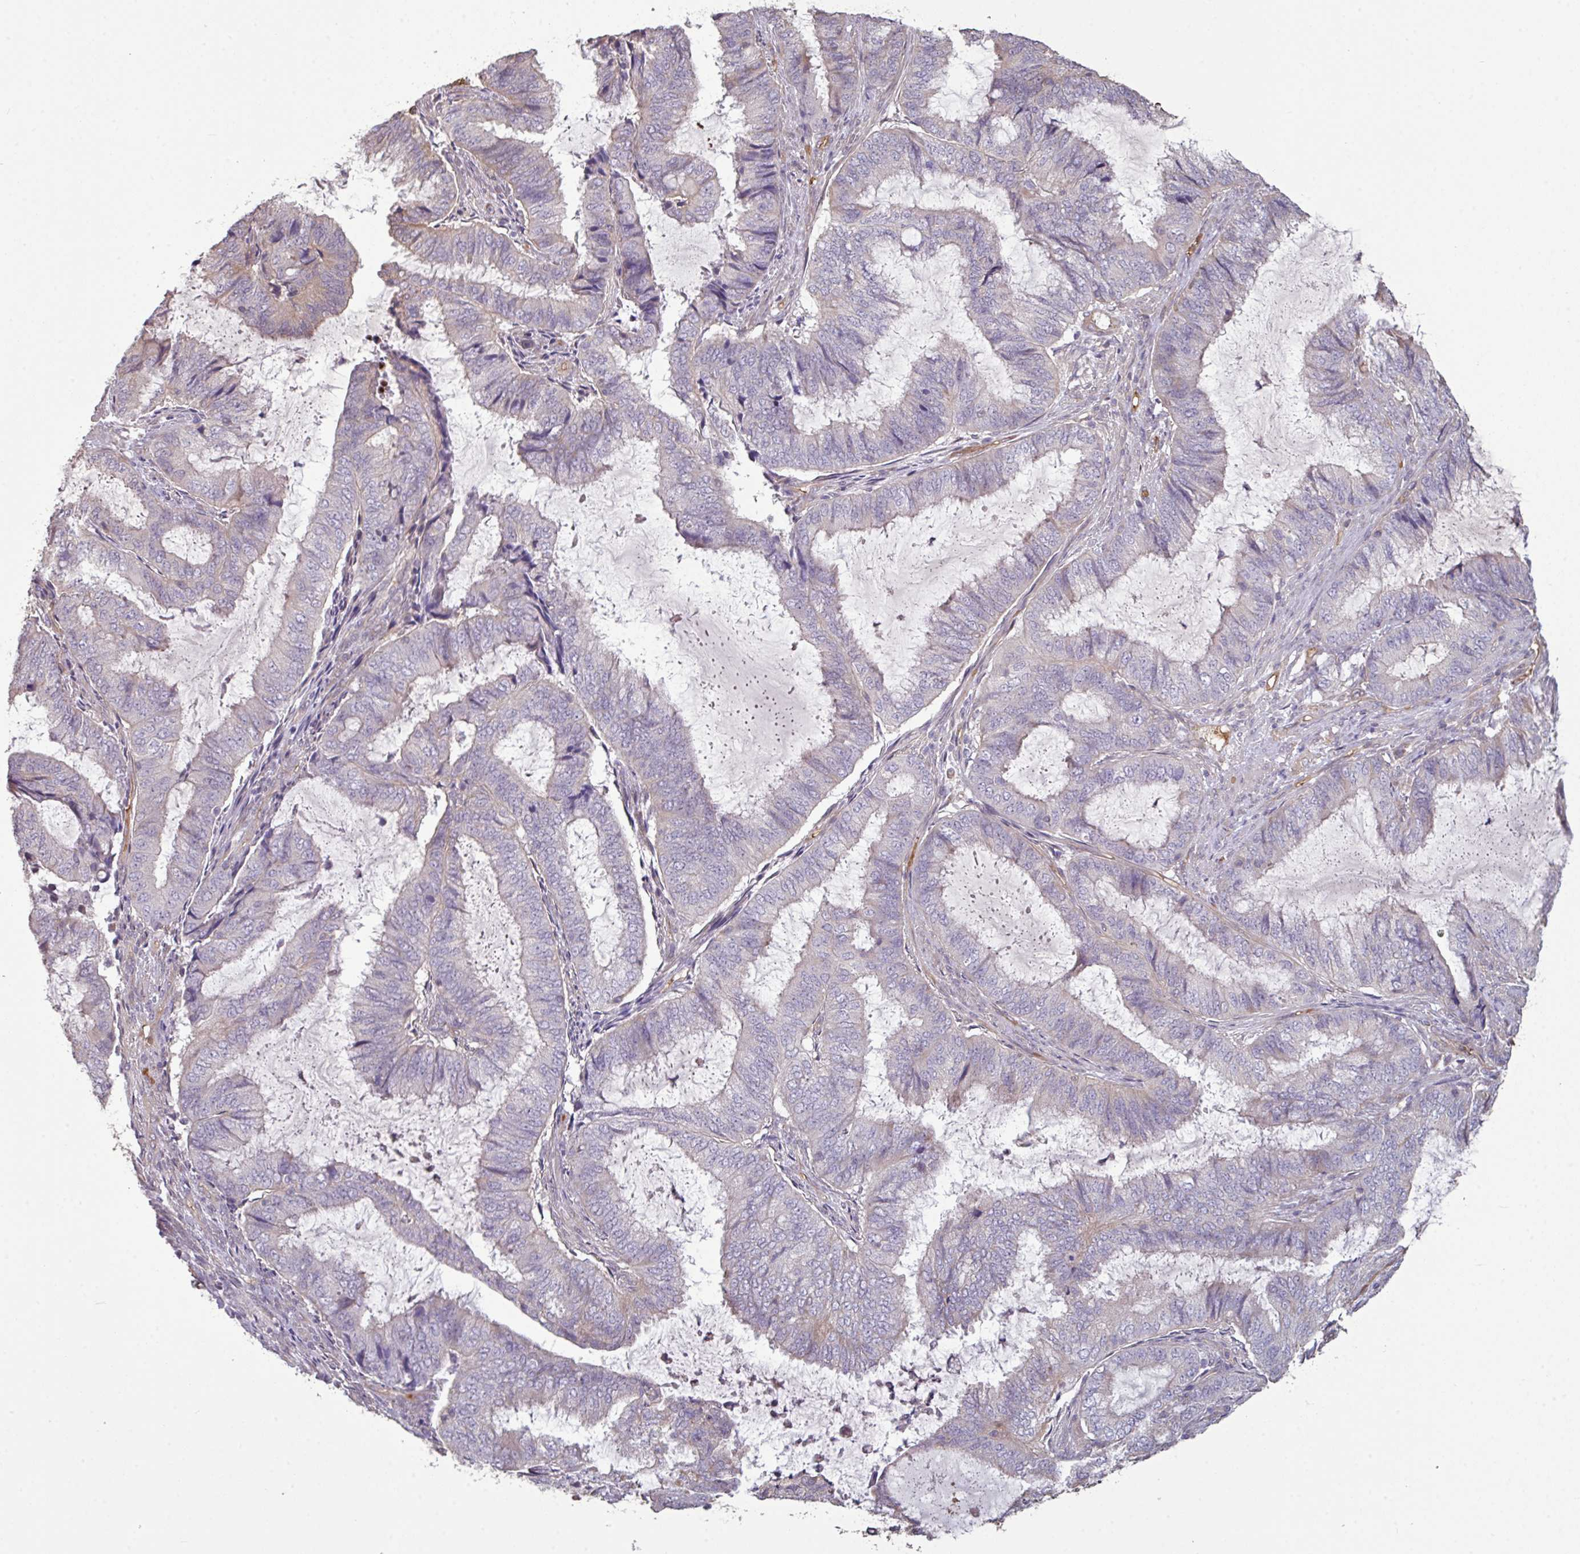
{"staining": {"intensity": "negative", "quantity": "none", "location": "none"}, "tissue": "endometrial cancer", "cell_type": "Tumor cells", "image_type": "cancer", "snomed": [{"axis": "morphology", "description": "Adenocarcinoma, NOS"}, {"axis": "topography", "description": "Endometrium"}], "caption": "This photomicrograph is of endometrial cancer (adenocarcinoma) stained with immunohistochemistry to label a protein in brown with the nuclei are counter-stained blue. There is no positivity in tumor cells.", "gene": "NHSL2", "patient": {"sex": "female", "age": 51}}